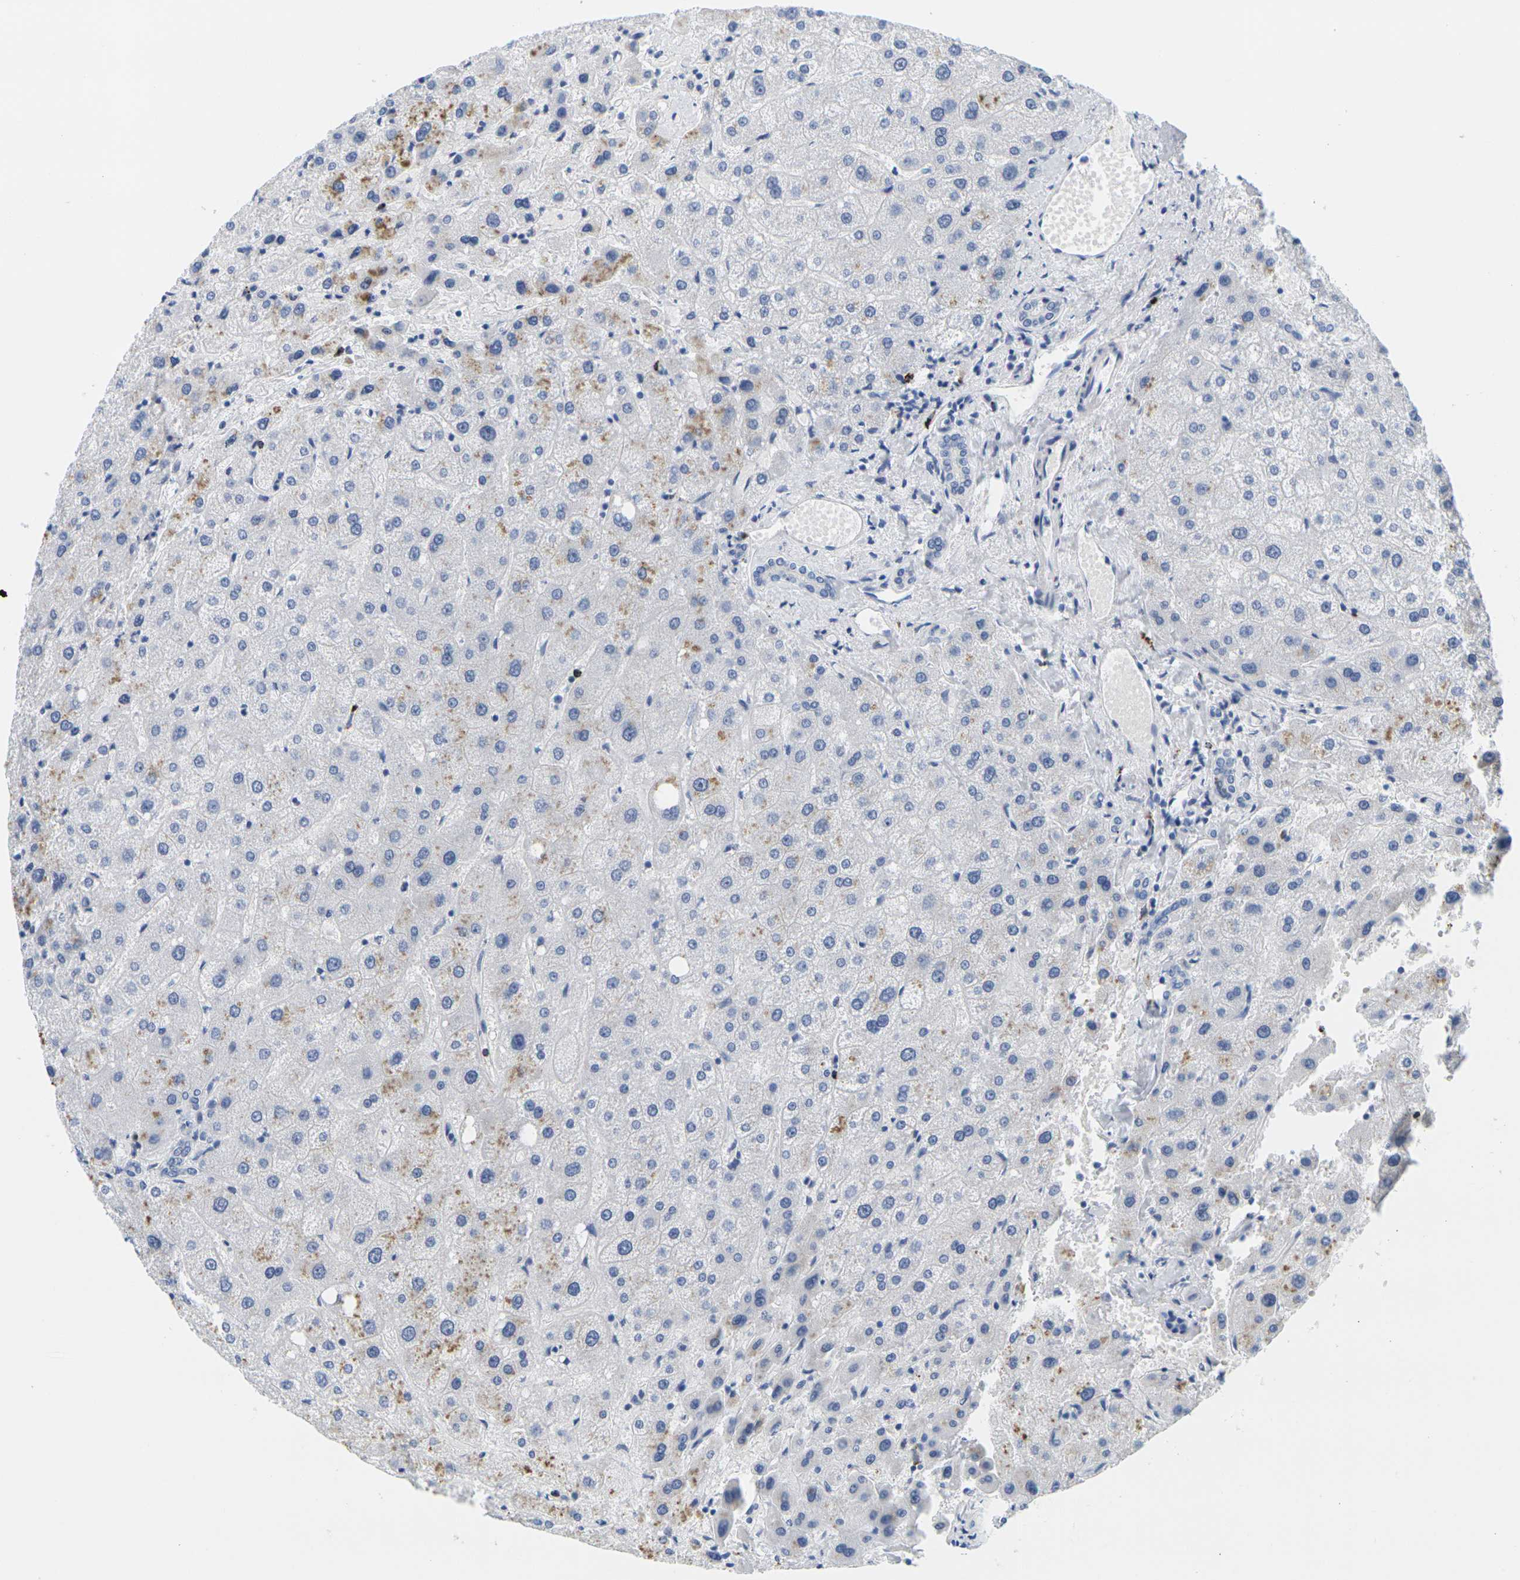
{"staining": {"intensity": "negative", "quantity": "none", "location": "none"}, "tissue": "liver", "cell_type": "Cholangiocytes", "image_type": "normal", "snomed": [{"axis": "morphology", "description": "Normal tissue, NOS"}, {"axis": "topography", "description": "Liver"}], "caption": "This is an IHC image of normal human liver. There is no expression in cholangiocytes.", "gene": "HLA", "patient": {"sex": "male", "age": 73}}